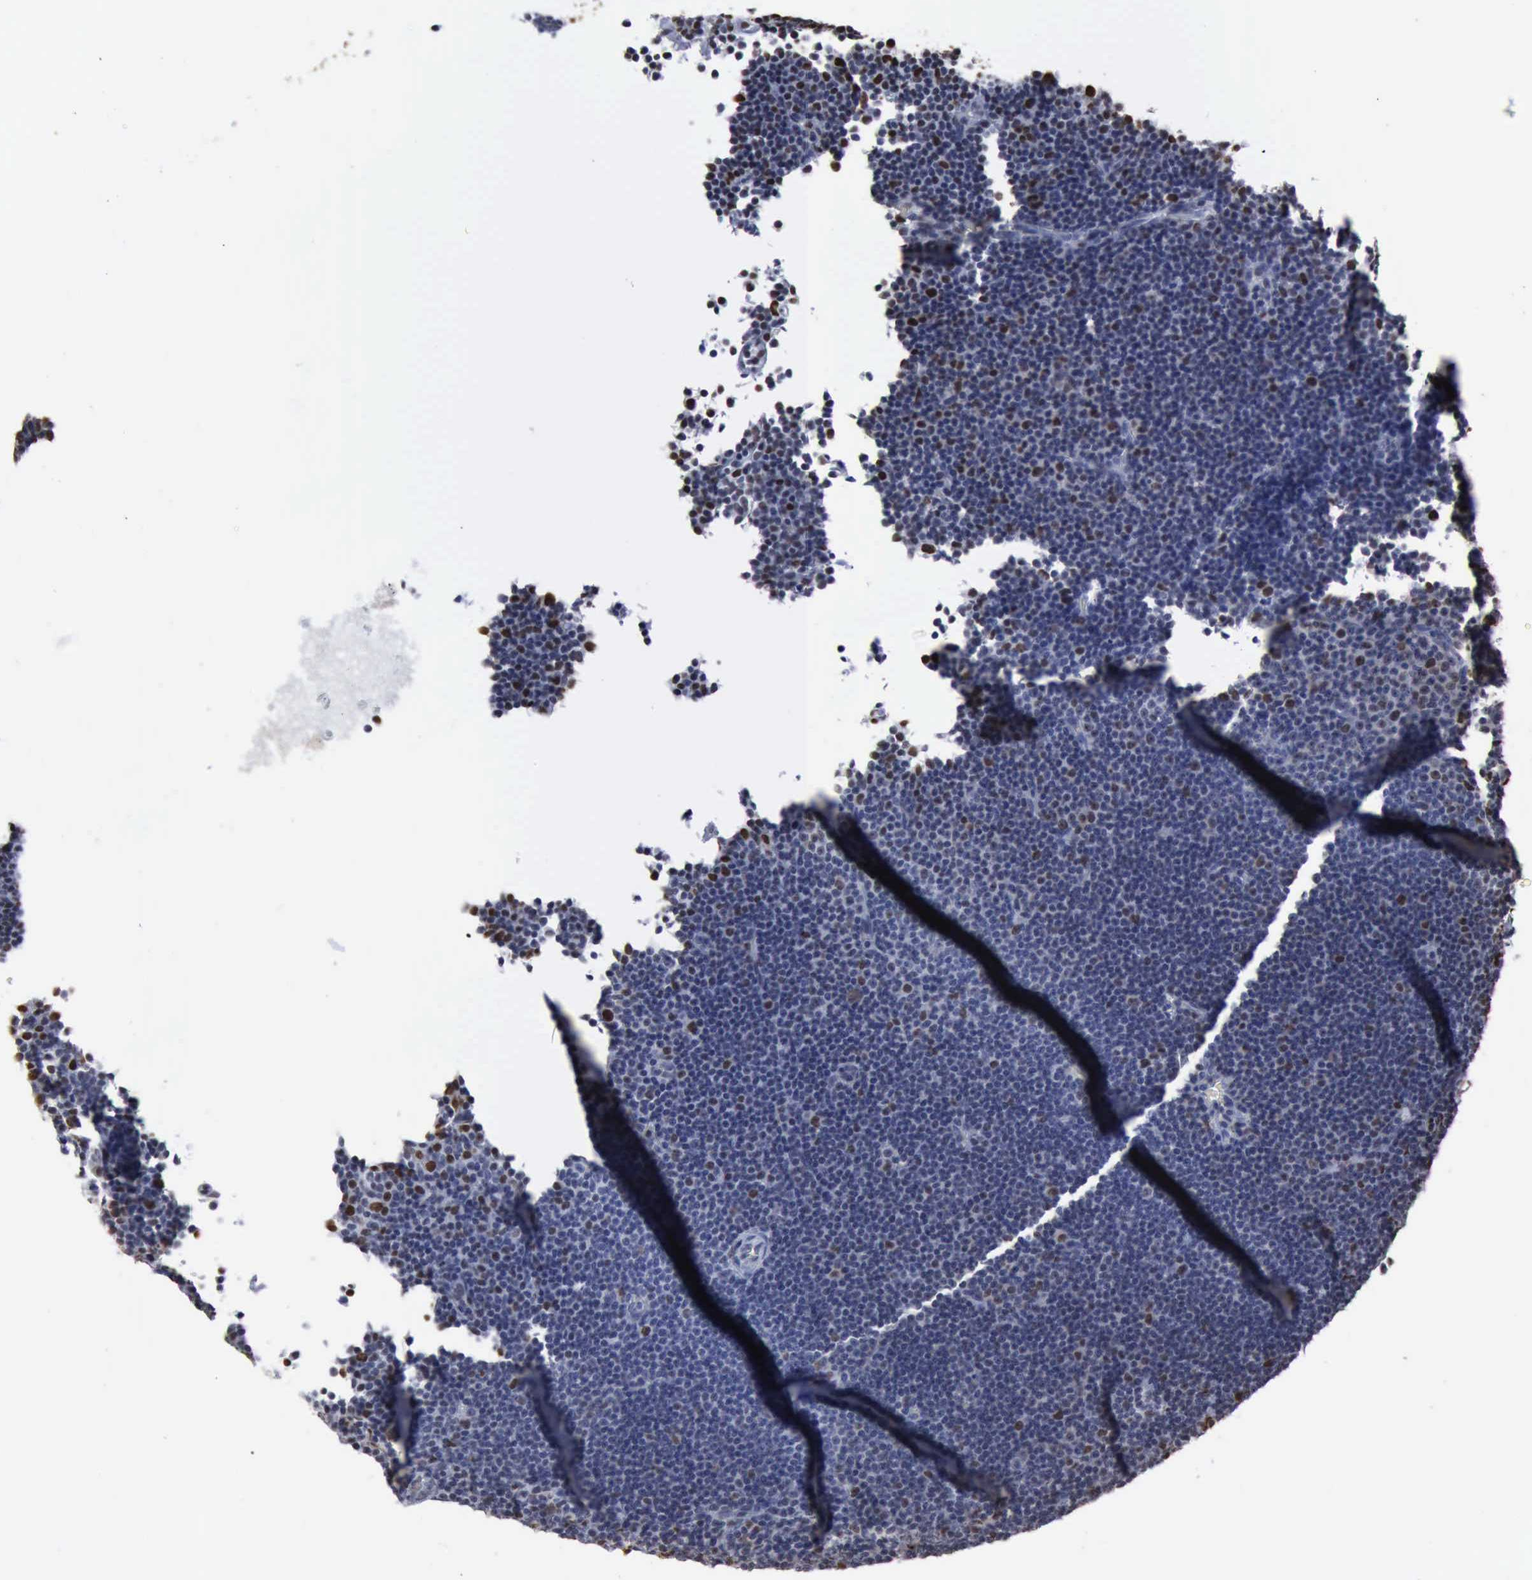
{"staining": {"intensity": "weak", "quantity": "25%-75%", "location": "nuclear"}, "tissue": "lymphoma", "cell_type": "Tumor cells", "image_type": "cancer", "snomed": [{"axis": "morphology", "description": "Malignant lymphoma, non-Hodgkin's type, Low grade"}, {"axis": "topography", "description": "Lymph node"}], "caption": "Approximately 25%-75% of tumor cells in human malignant lymphoma, non-Hodgkin's type (low-grade) display weak nuclear protein staining as visualized by brown immunohistochemical staining.", "gene": "PCNA", "patient": {"sex": "male", "age": 57}}